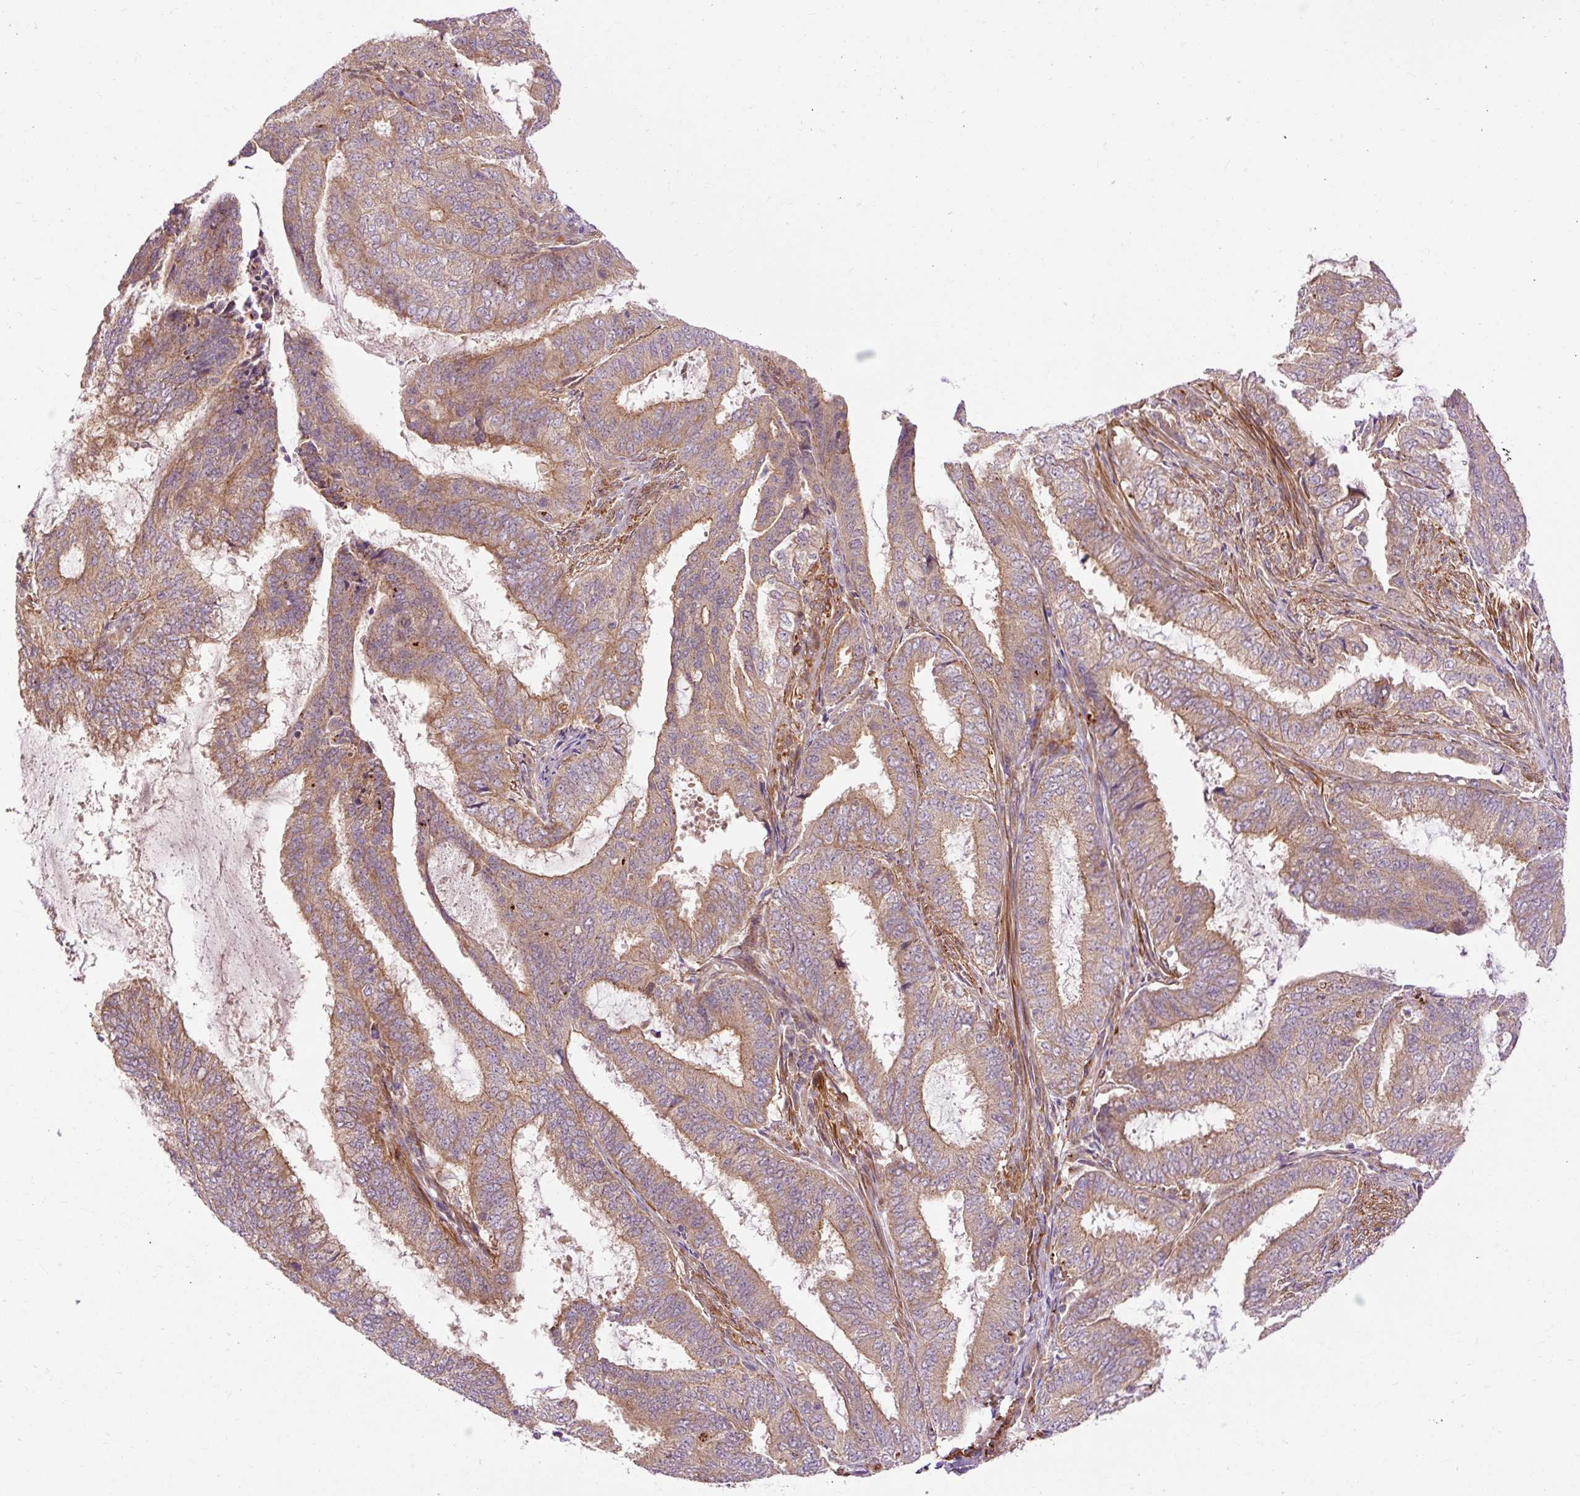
{"staining": {"intensity": "weak", "quantity": ">75%", "location": "cytoplasmic/membranous"}, "tissue": "endometrial cancer", "cell_type": "Tumor cells", "image_type": "cancer", "snomed": [{"axis": "morphology", "description": "Adenocarcinoma, NOS"}, {"axis": "topography", "description": "Endometrium"}], "caption": "About >75% of tumor cells in adenocarcinoma (endometrial) show weak cytoplasmic/membranous protein expression as visualized by brown immunohistochemical staining.", "gene": "RIPOR3", "patient": {"sex": "female", "age": 51}}